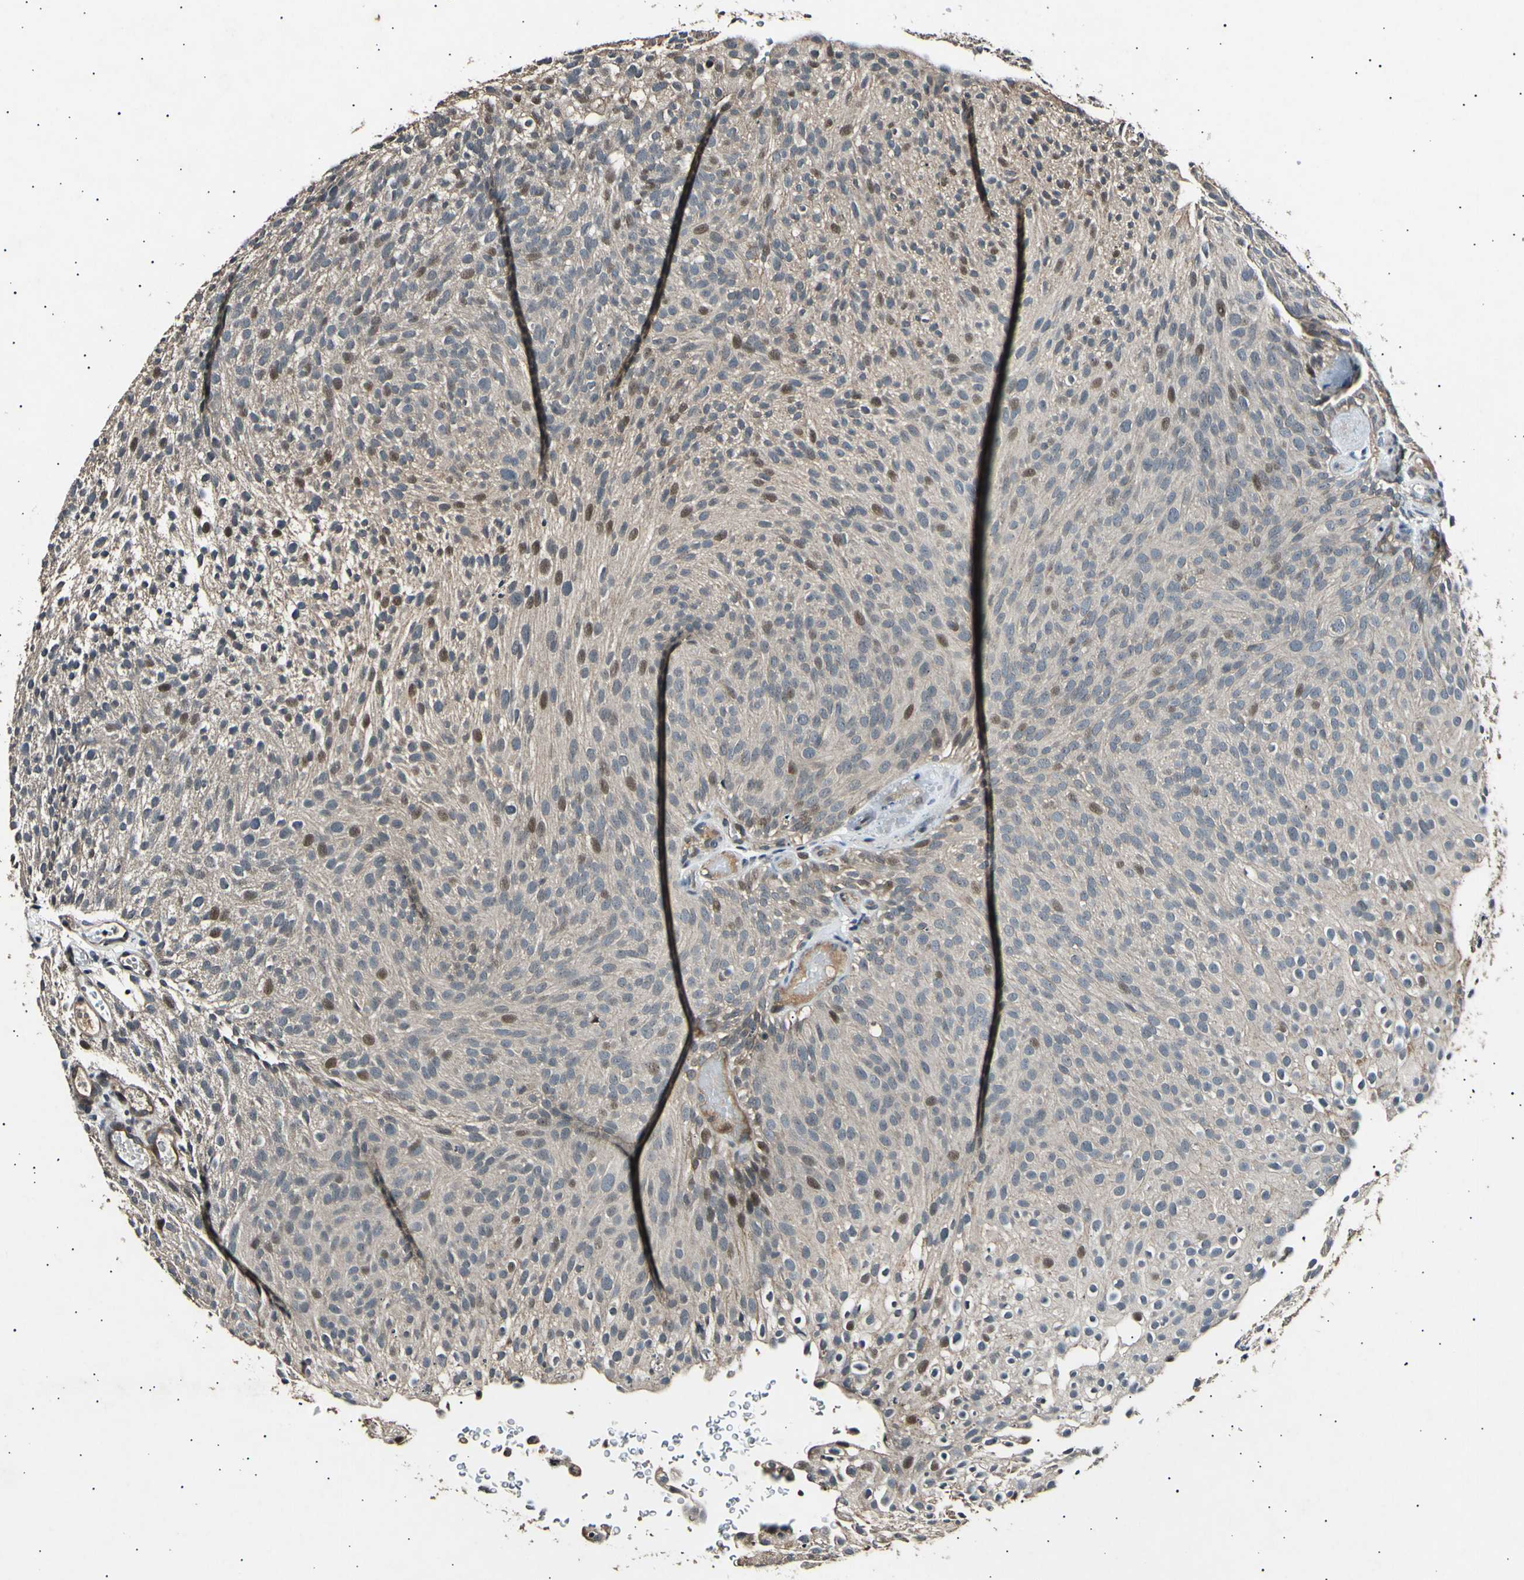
{"staining": {"intensity": "weak", "quantity": ">75%", "location": "cytoplasmic/membranous,nuclear"}, "tissue": "urothelial cancer", "cell_type": "Tumor cells", "image_type": "cancer", "snomed": [{"axis": "morphology", "description": "Urothelial carcinoma, Low grade"}, {"axis": "topography", "description": "Urinary bladder"}], "caption": "Immunohistochemical staining of urothelial cancer exhibits low levels of weak cytoplasmic/membranous and nuclear protein staining in approximately >75% of tumor cells. (DAB IHC, brown staining for protein, blue staining for nuclei).", "gene": "ADCY3", "patient": {"sex": "male", "age": 78}}